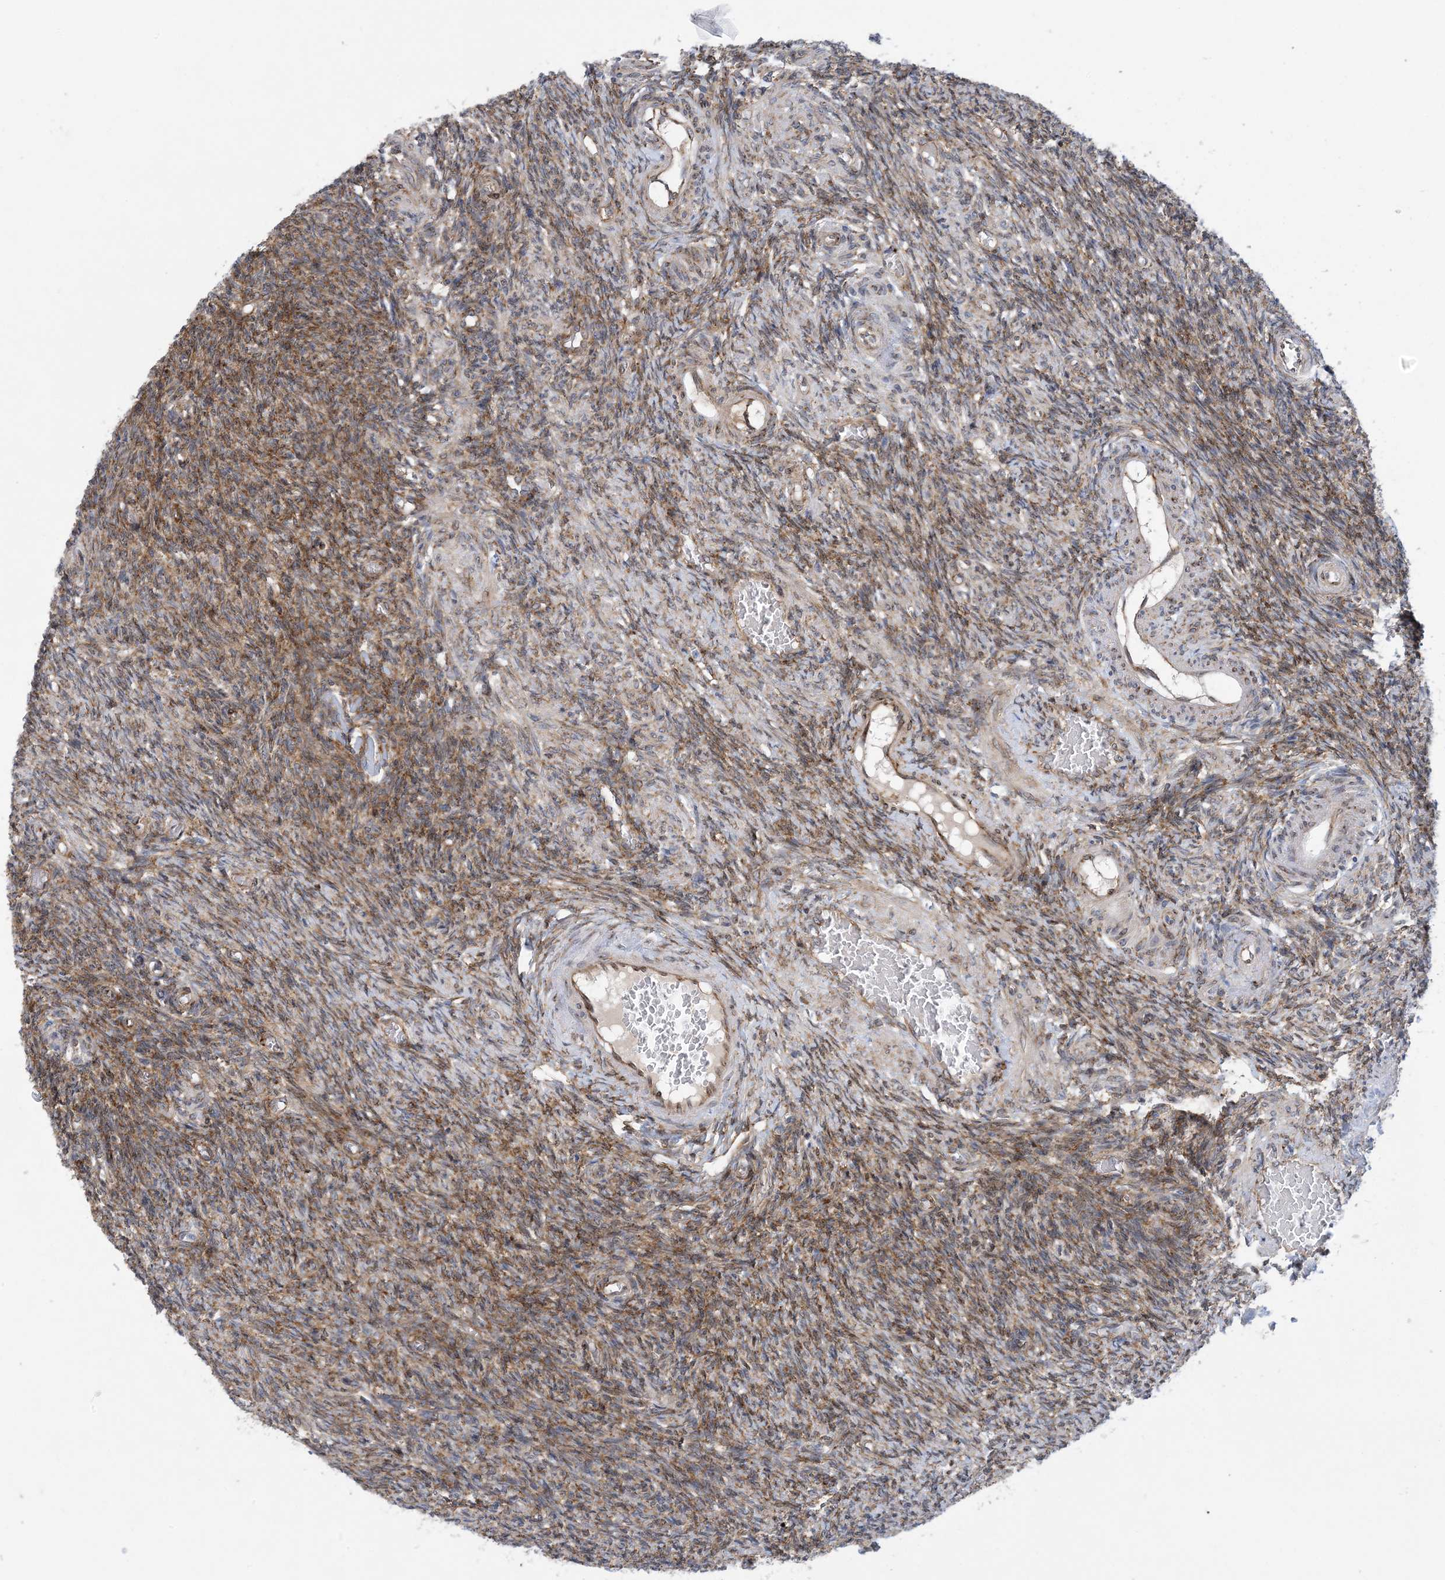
{"staining": {"intensity": "moderate", "quantity": ">75%", "location": "cytoplasmic/membranous"}, "tissue": "ovary", "cell_type": "Ovarian stroma cells", "image_type": "normal", "snomed": [{"axis": "morphology", "description": "Normal tissue, NOS"}, {"axis": "topography", "description": "Ovary"}], "caption": "An image of human ovary stained for a protein displays moderate cytoplasmic/membranous brown staining in ovarian stroma cells. The protein is stained brown, and the nuclei are stained in blue (DAB IHC with brightfield microscopy, high magnification).", "gene": "RBMS3", "patient": {"sex": "female", "age": 27}}